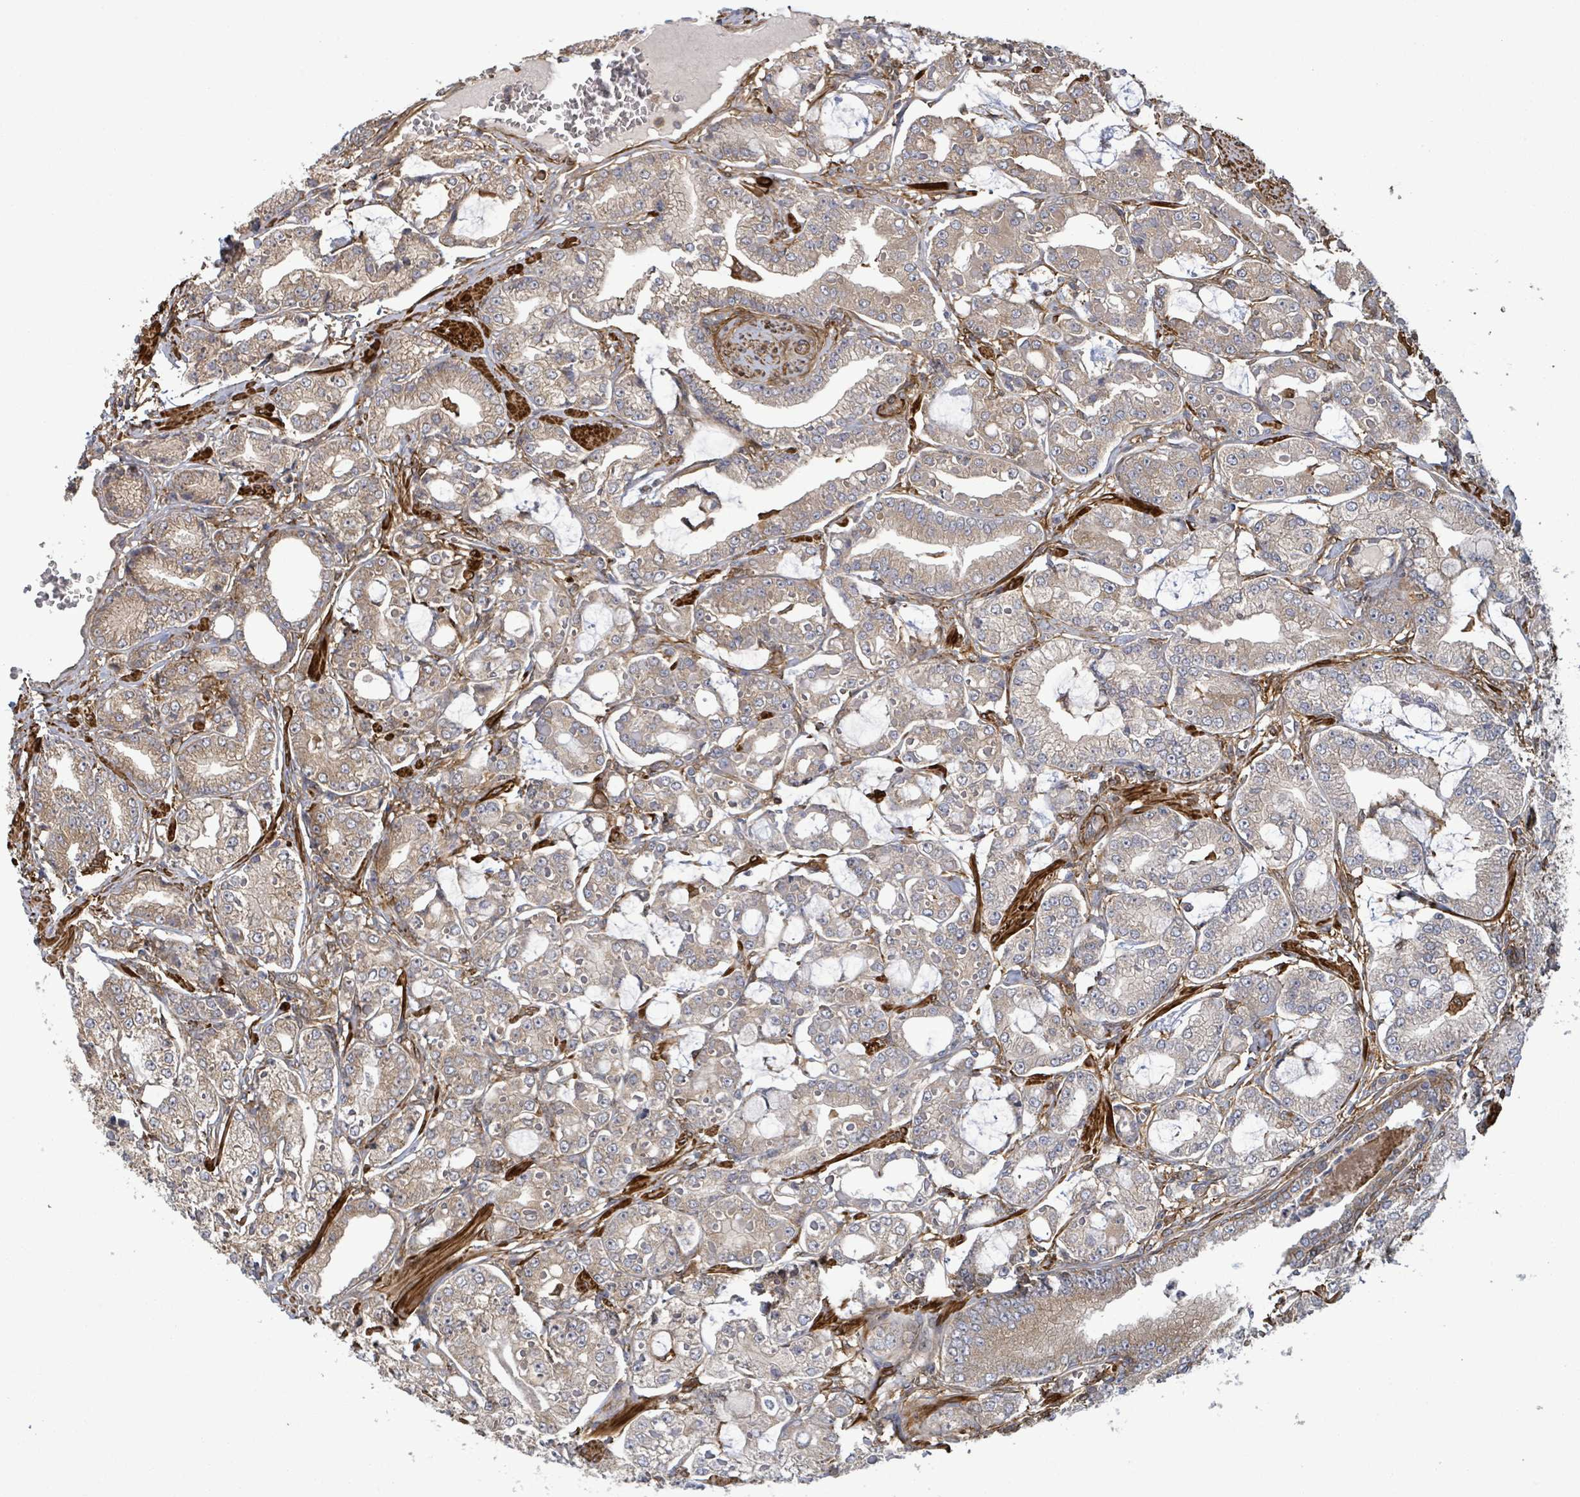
{"staining": {"intensity": "moderate", "quantity": "25%-75%", "location": "cytoplasmic/membranous"}, "tissue": "prostate cancer", "cell_type": "Tumor cells", "image_type": "cancer", "snomed": [{"axis": "morphology", "description": "Adenocarcinoma, High grade"}, {"axis": "topography", "description": "Prostate"}], "caption": "This is a histology image of immunohistochemistry staining of prostate cancer (adenocarcinoma (high-grade)), which shows moderate expression in the cytoplasmic/membranous of tumor cells.", "gene": "MAP3K6", "patient": {"sex": "male", "age": 71}}